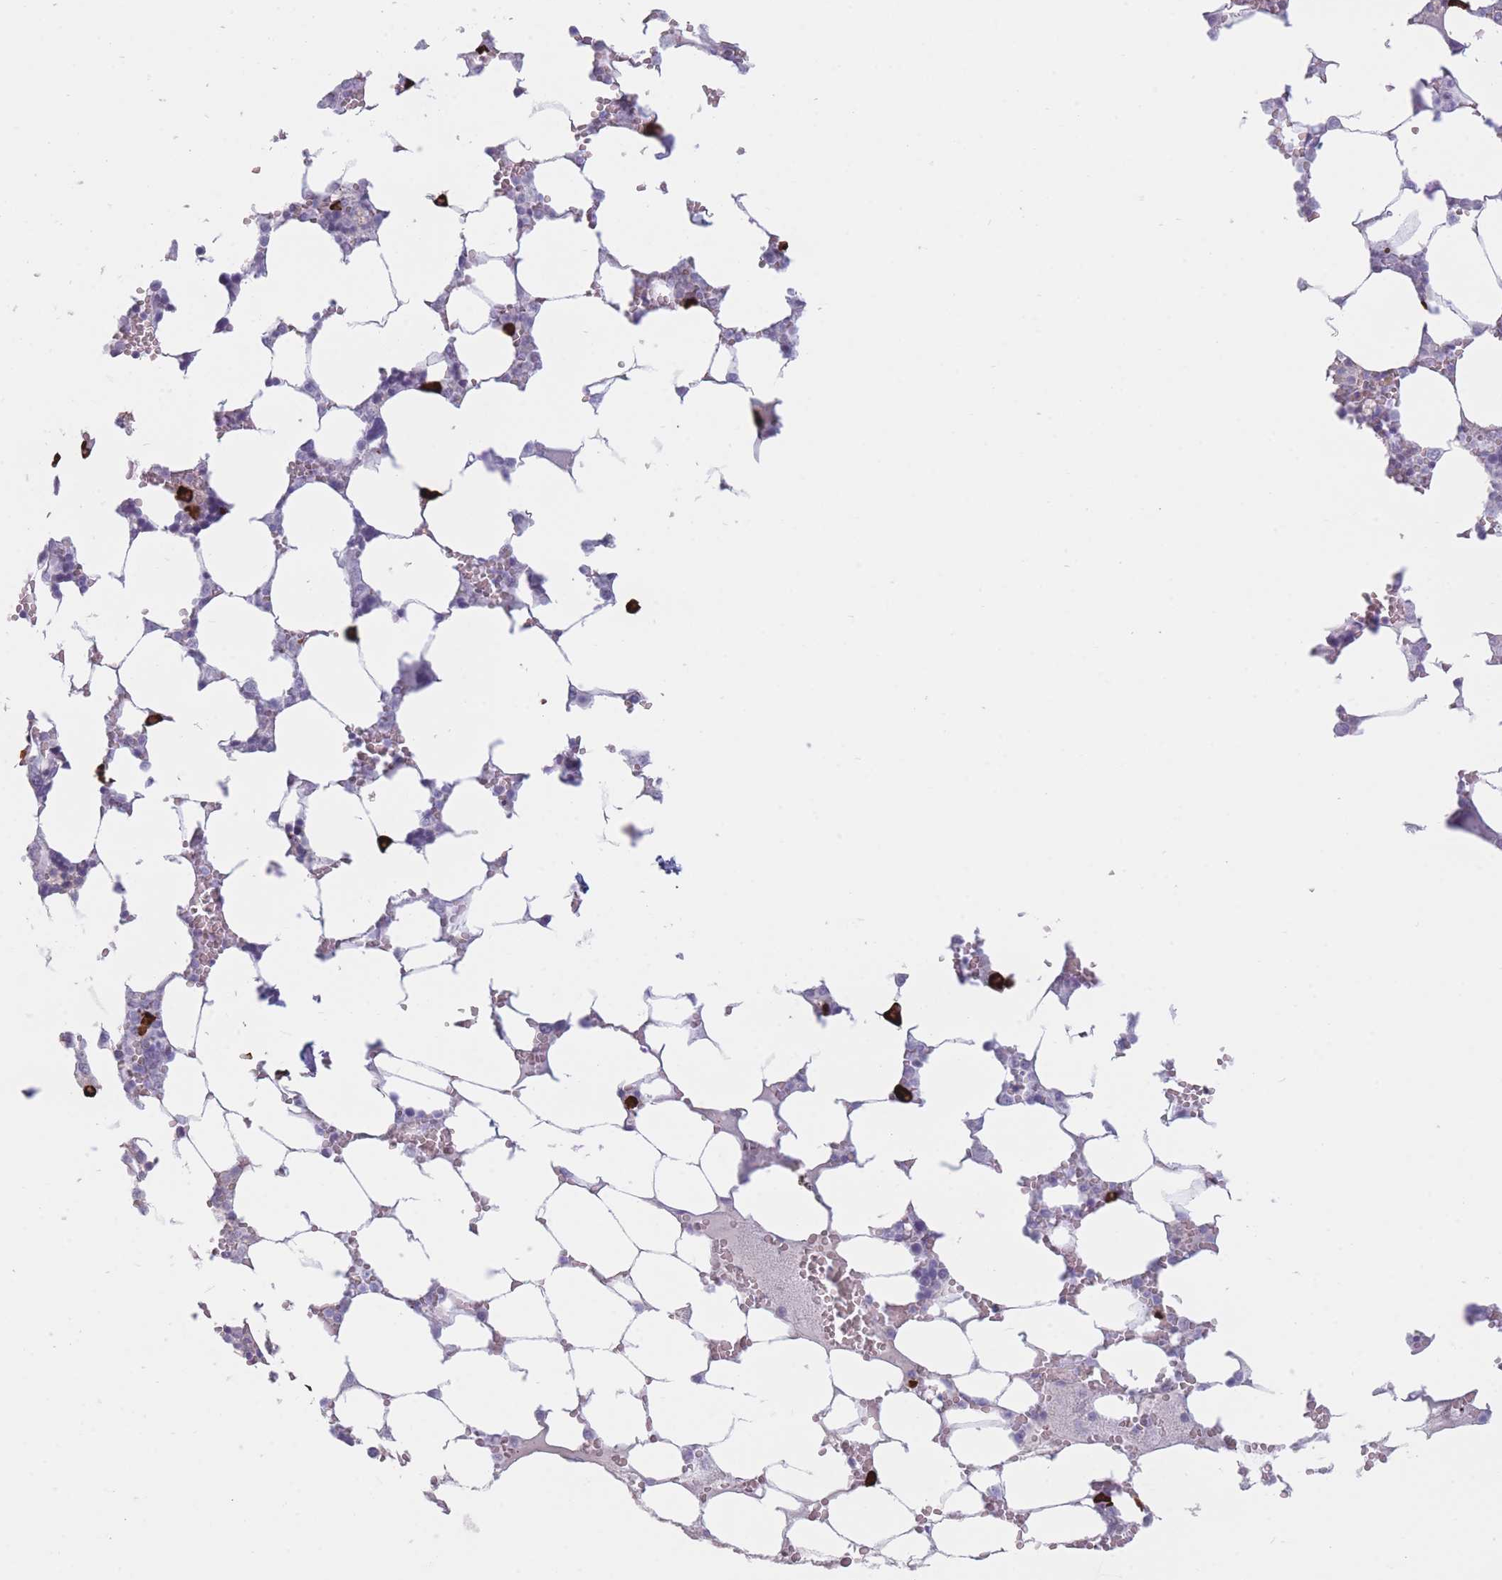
{"staining": {"intensity": "strong", "quantity": "<25%", "location": "cytoplasmic/membranous"}, "tissue": "bone marrow", "cell_type": "Hematopoietic cells", "image_type": "normal", "snomed": [{"axis": "morphology", "description": "Normal tissue, NOS"}, {"axis": "topography", "description": "Bone marrow"}], "caption": "This micrograph exhibits normal bone marrow stained with IHC to label a protein in brown. The cytoplasmic/membranous of hematopoietic cells show strong positivity for the protein. Nuclei are counter-stained blue.", "gene": "PLEKHG2", "patient": {"sex": "male", "age": 64}}